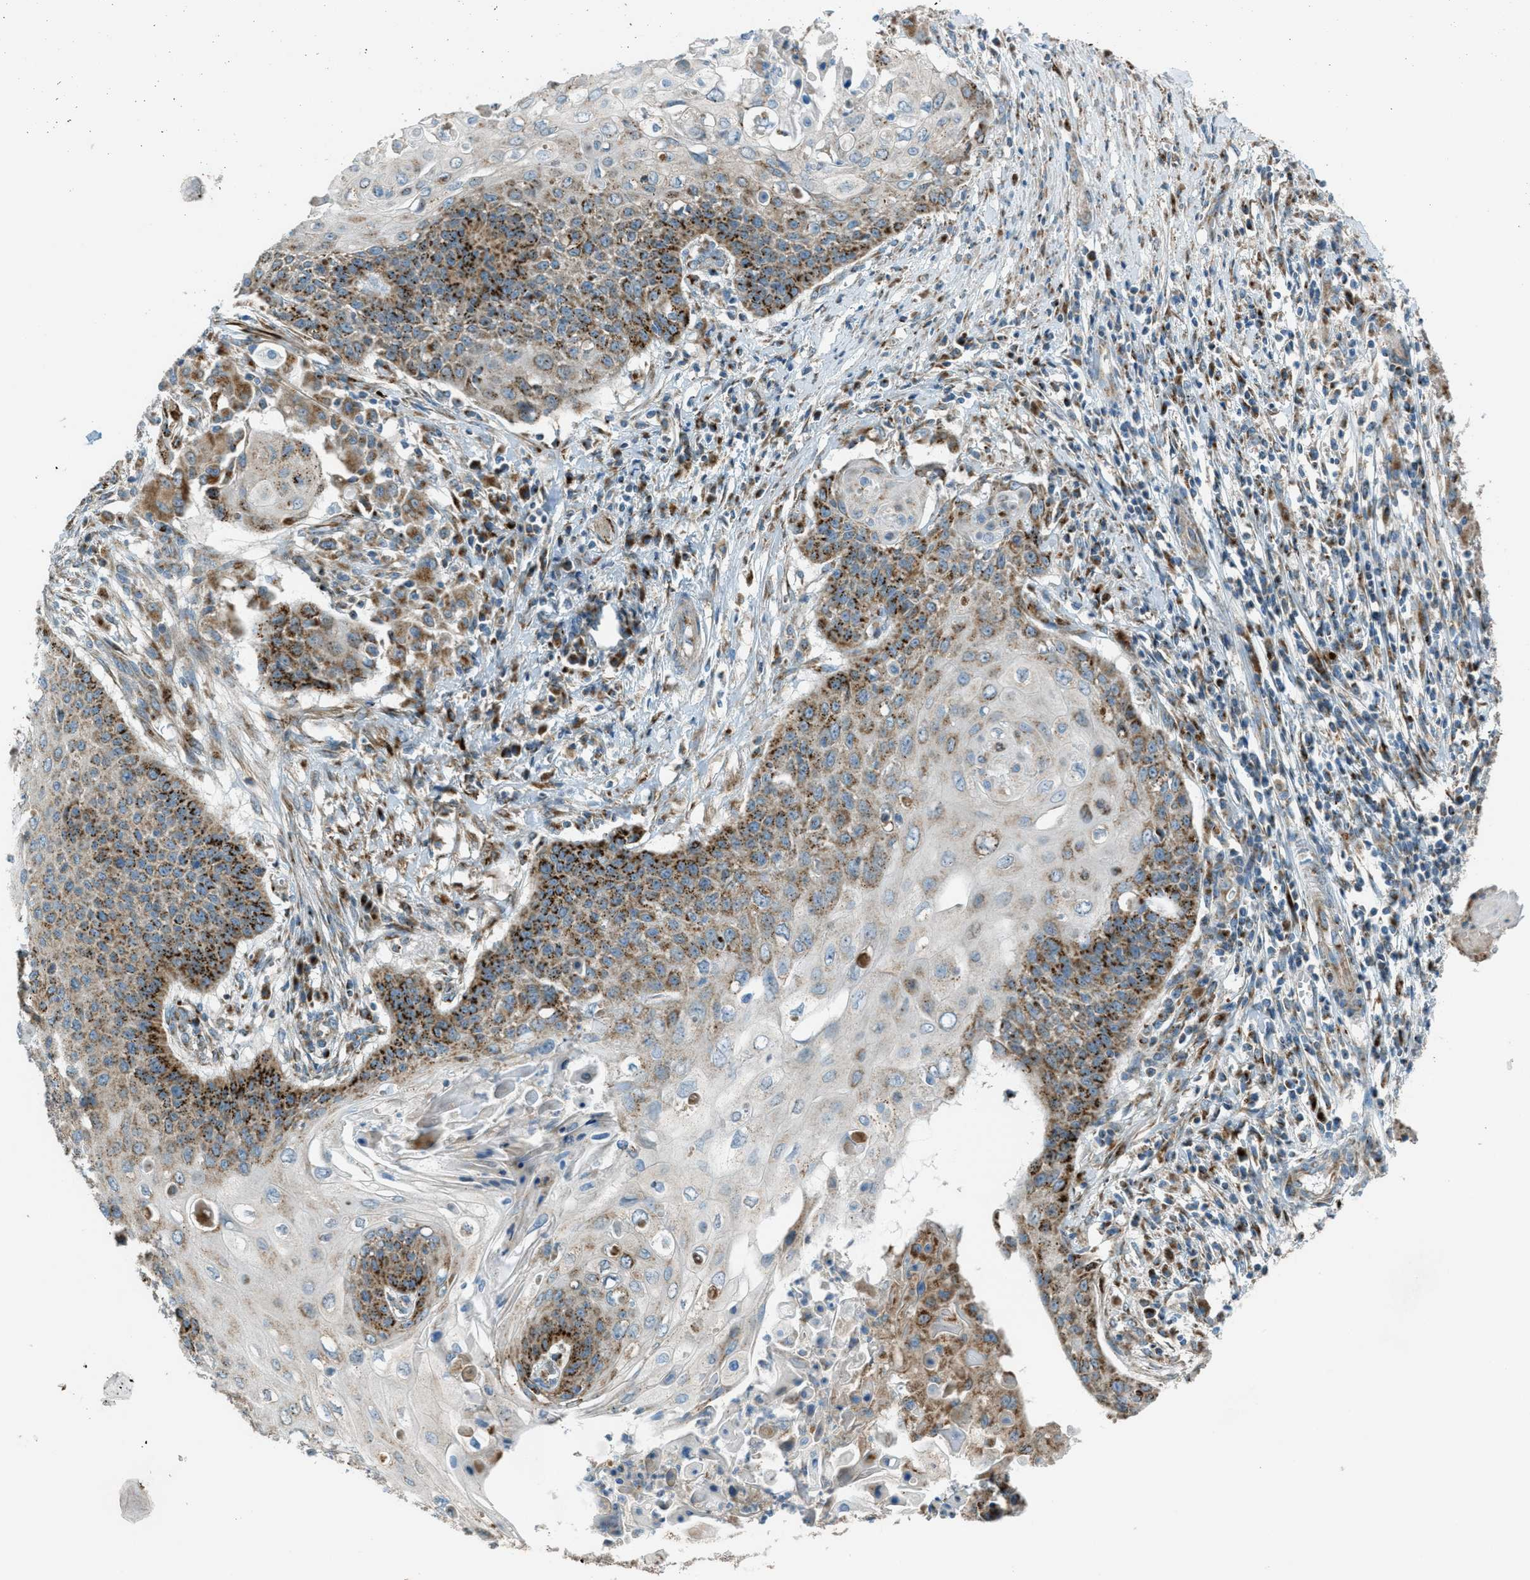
{"staining": {"intensity": "moderate", "quantity": ">75%", "location": "cytoplasmic/membranous"}, "tissue": "cervical cancer", "cell_type": "Tumor cells", "image_type": "cancer", "snomed": [{"axis": "morphology", "description": "Squamous cell carcinoma, NOS"}, {"axis": "topography", "description": "Cervix"}], "caption": "Cervical cancer stained for a protein exhibits moderate cytoplasmic/membranous positivity in tumor cells.", "gene": "BCKDK", "patient": {"sex": "female", "age": 39}}